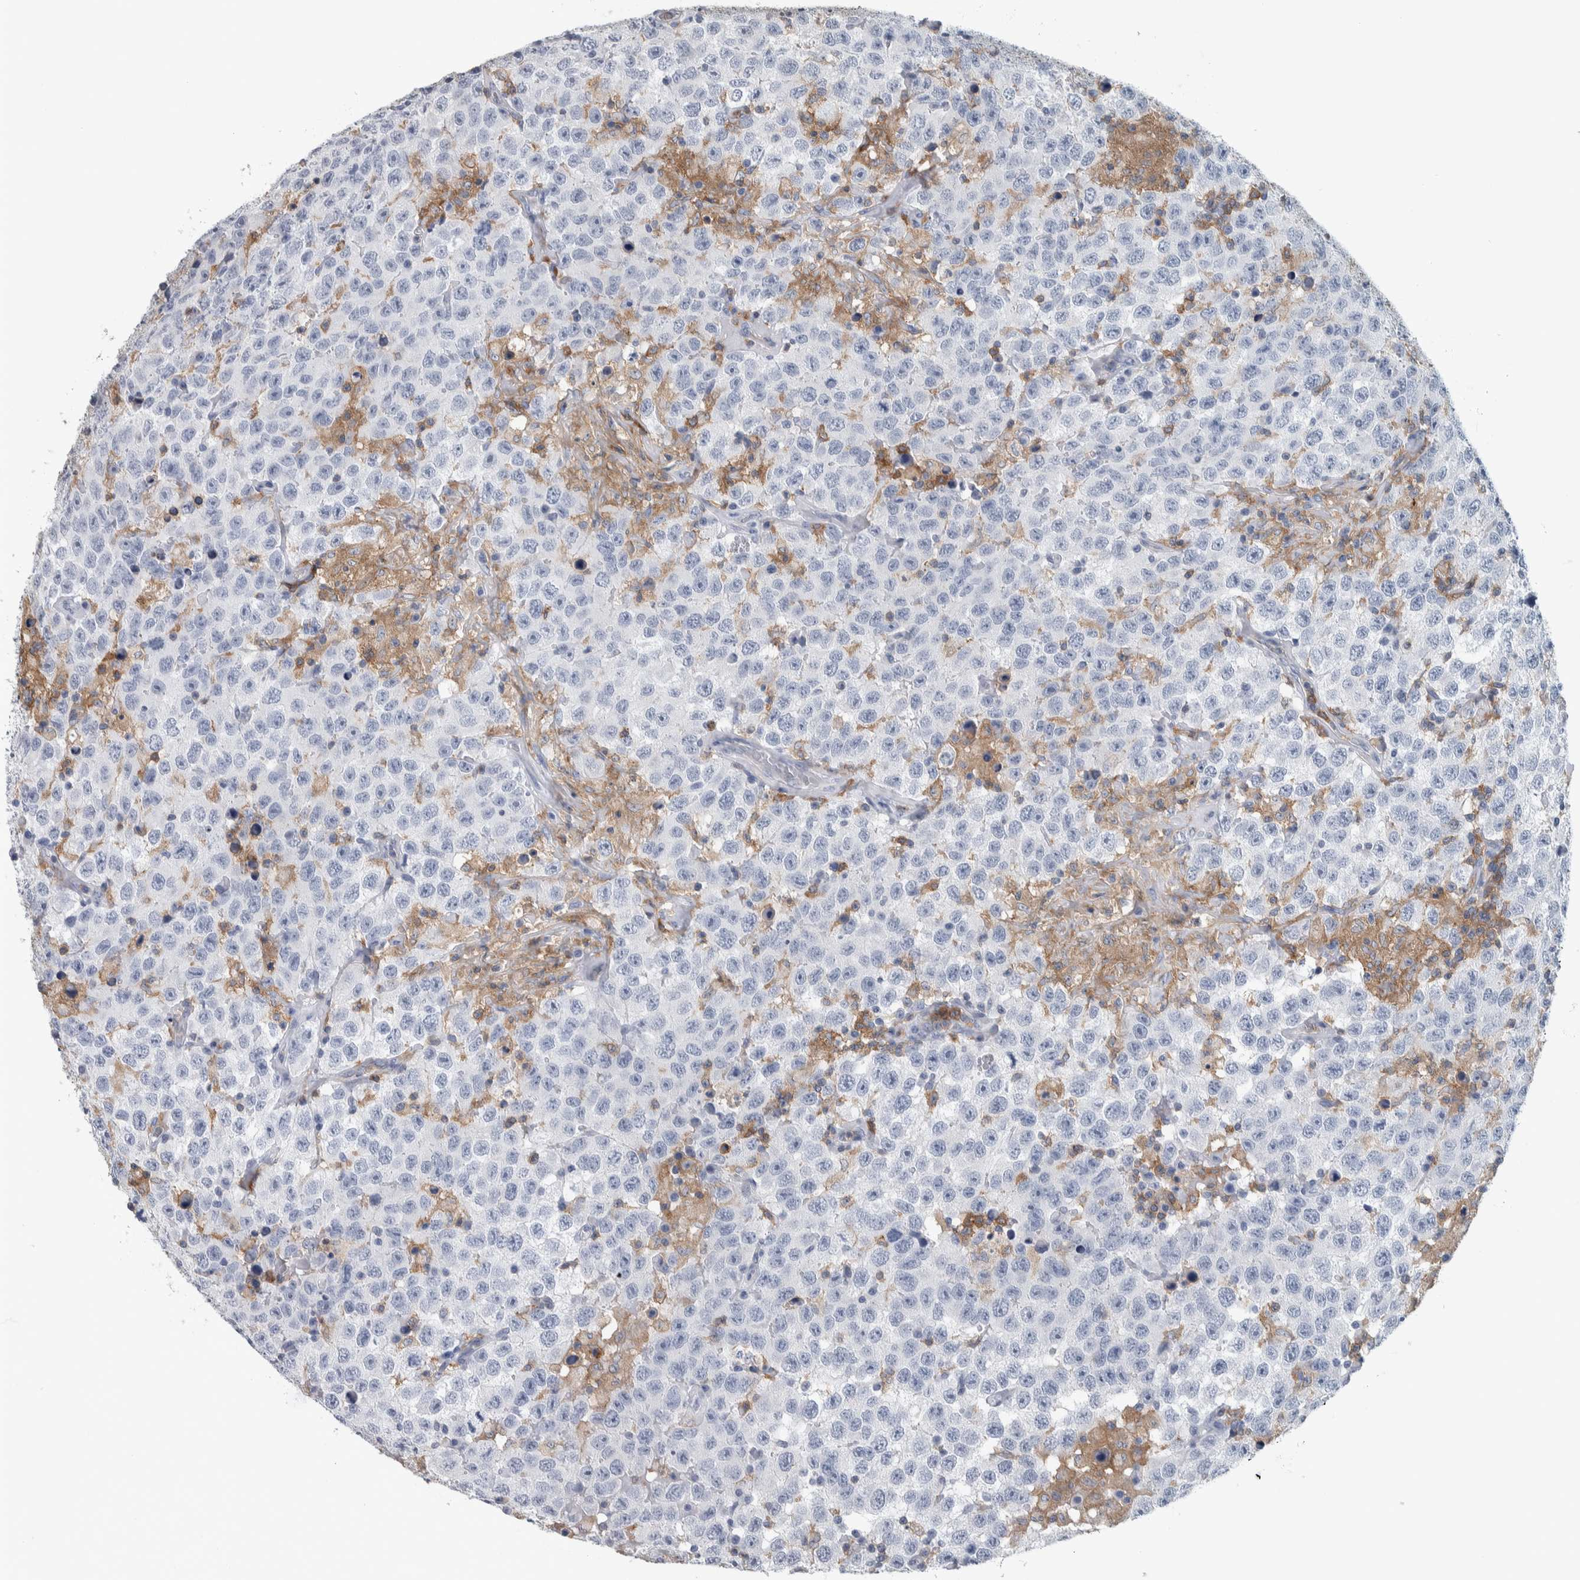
{"staining": {"intensity": "negative", "quantity": "none", "location": "none"}, "tissue": "testis cancer", "cell_type": "Tumor cells", "image_type": "cancer", "snomed": [{"axis": "morphology", "description": "Seminoma, NOS"}, {"axis": "topography", "description": "Testis"}], "caption": "This is an immunohistochemistry (IHC) micrograph of human seminoma (testis). There is no expression in tumor cells.", "gene": "SKAP2", "patient": {"sex": "male", "age": 41}}